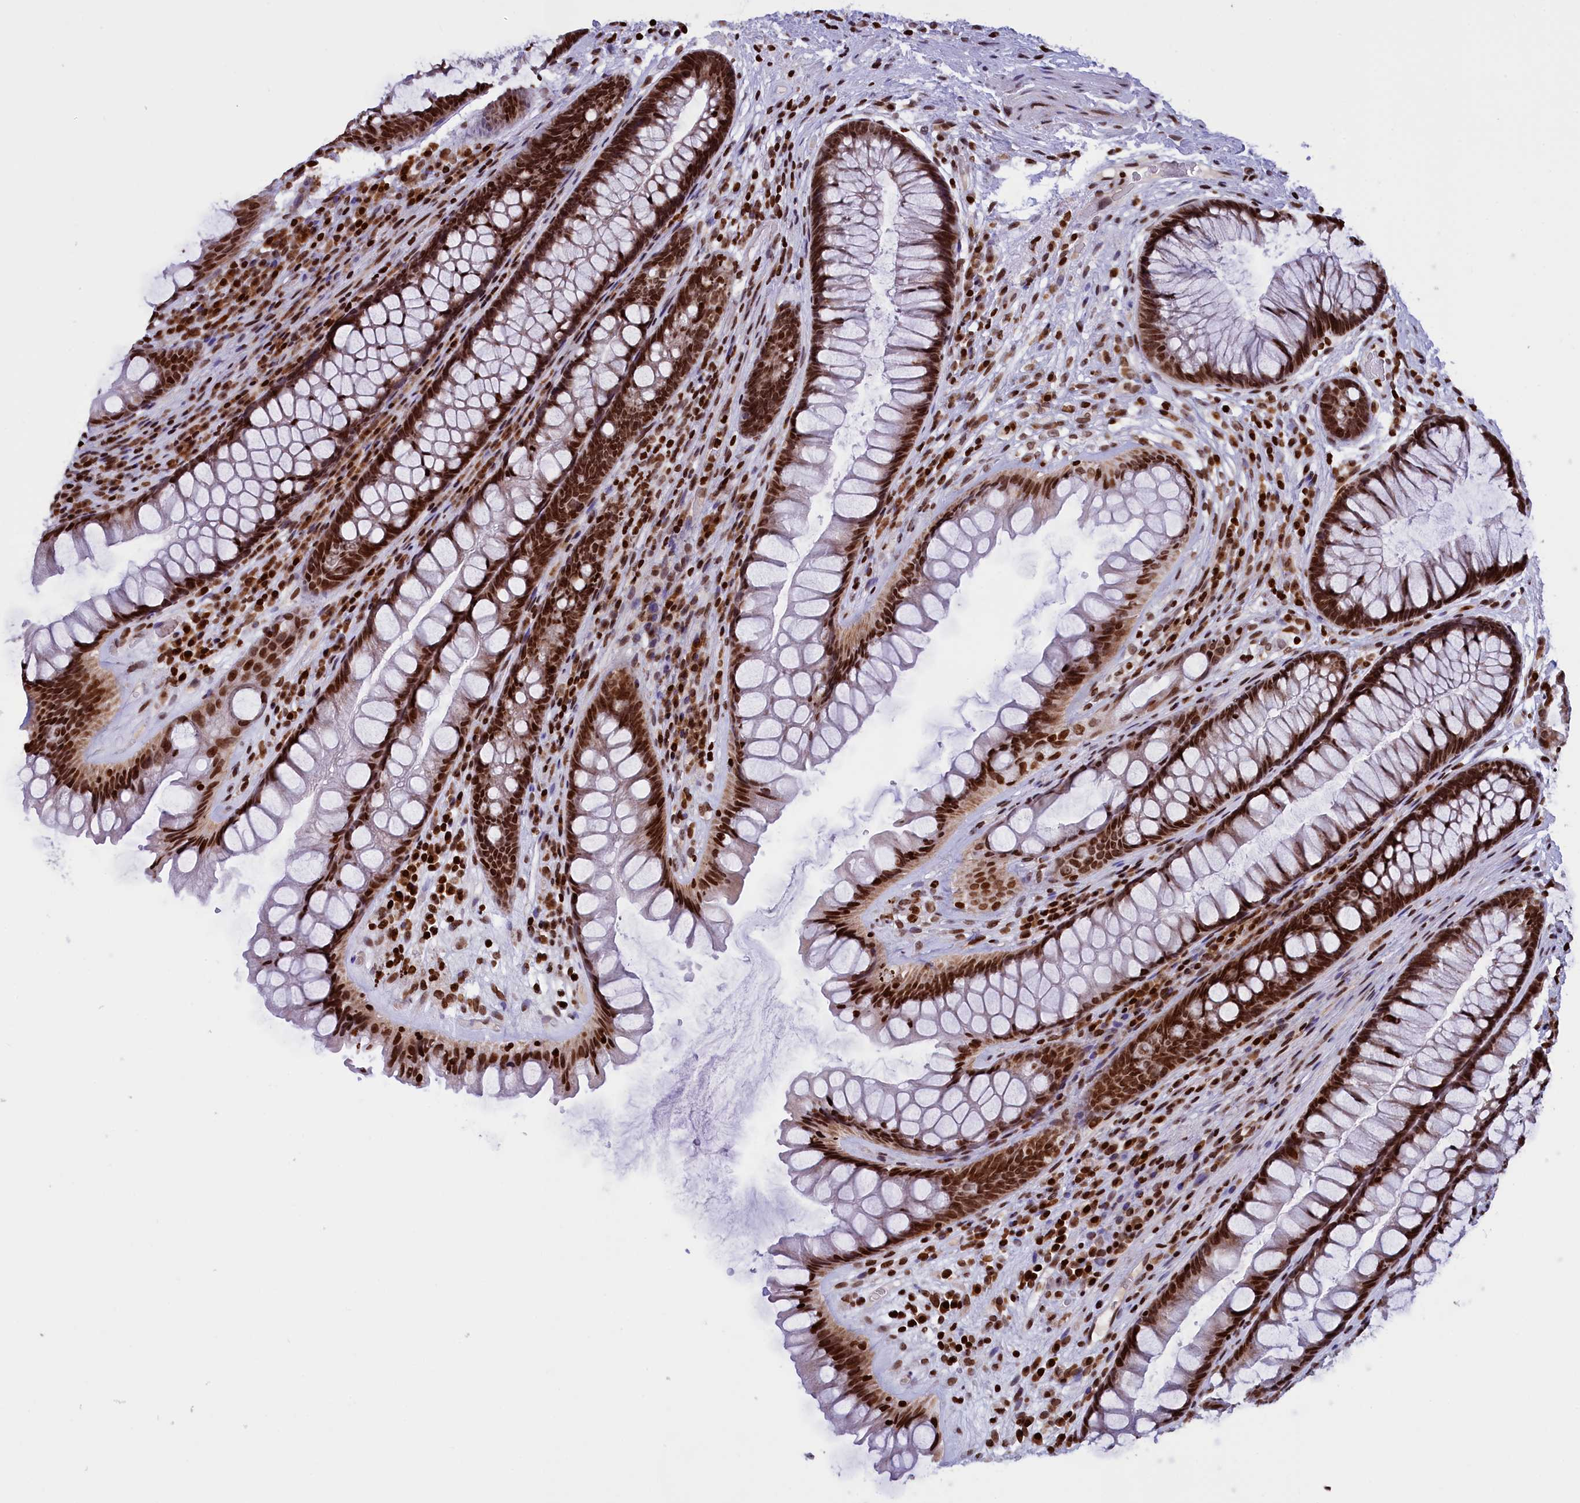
{"staining": {"intensity": "strong", "quantity": ">75%", "location": "nuclear"}, "tissue": "rectum", "cell_type": "Glandular cells", "image_type": "normal", "snomed": [{"axis": "morphology", "description": "Normal tissue, NOS"}, {"axis": "topography", "description": "Rectum"}], "caption": "Glandular cells display high levels of strong nuclear staining in approximately >75% of cells in normal rectum. The protein is shown in brown color, while the nuclei are stained blue.", "gene": "TIMM29", "patient": {"sex": "male", "age": 74}}